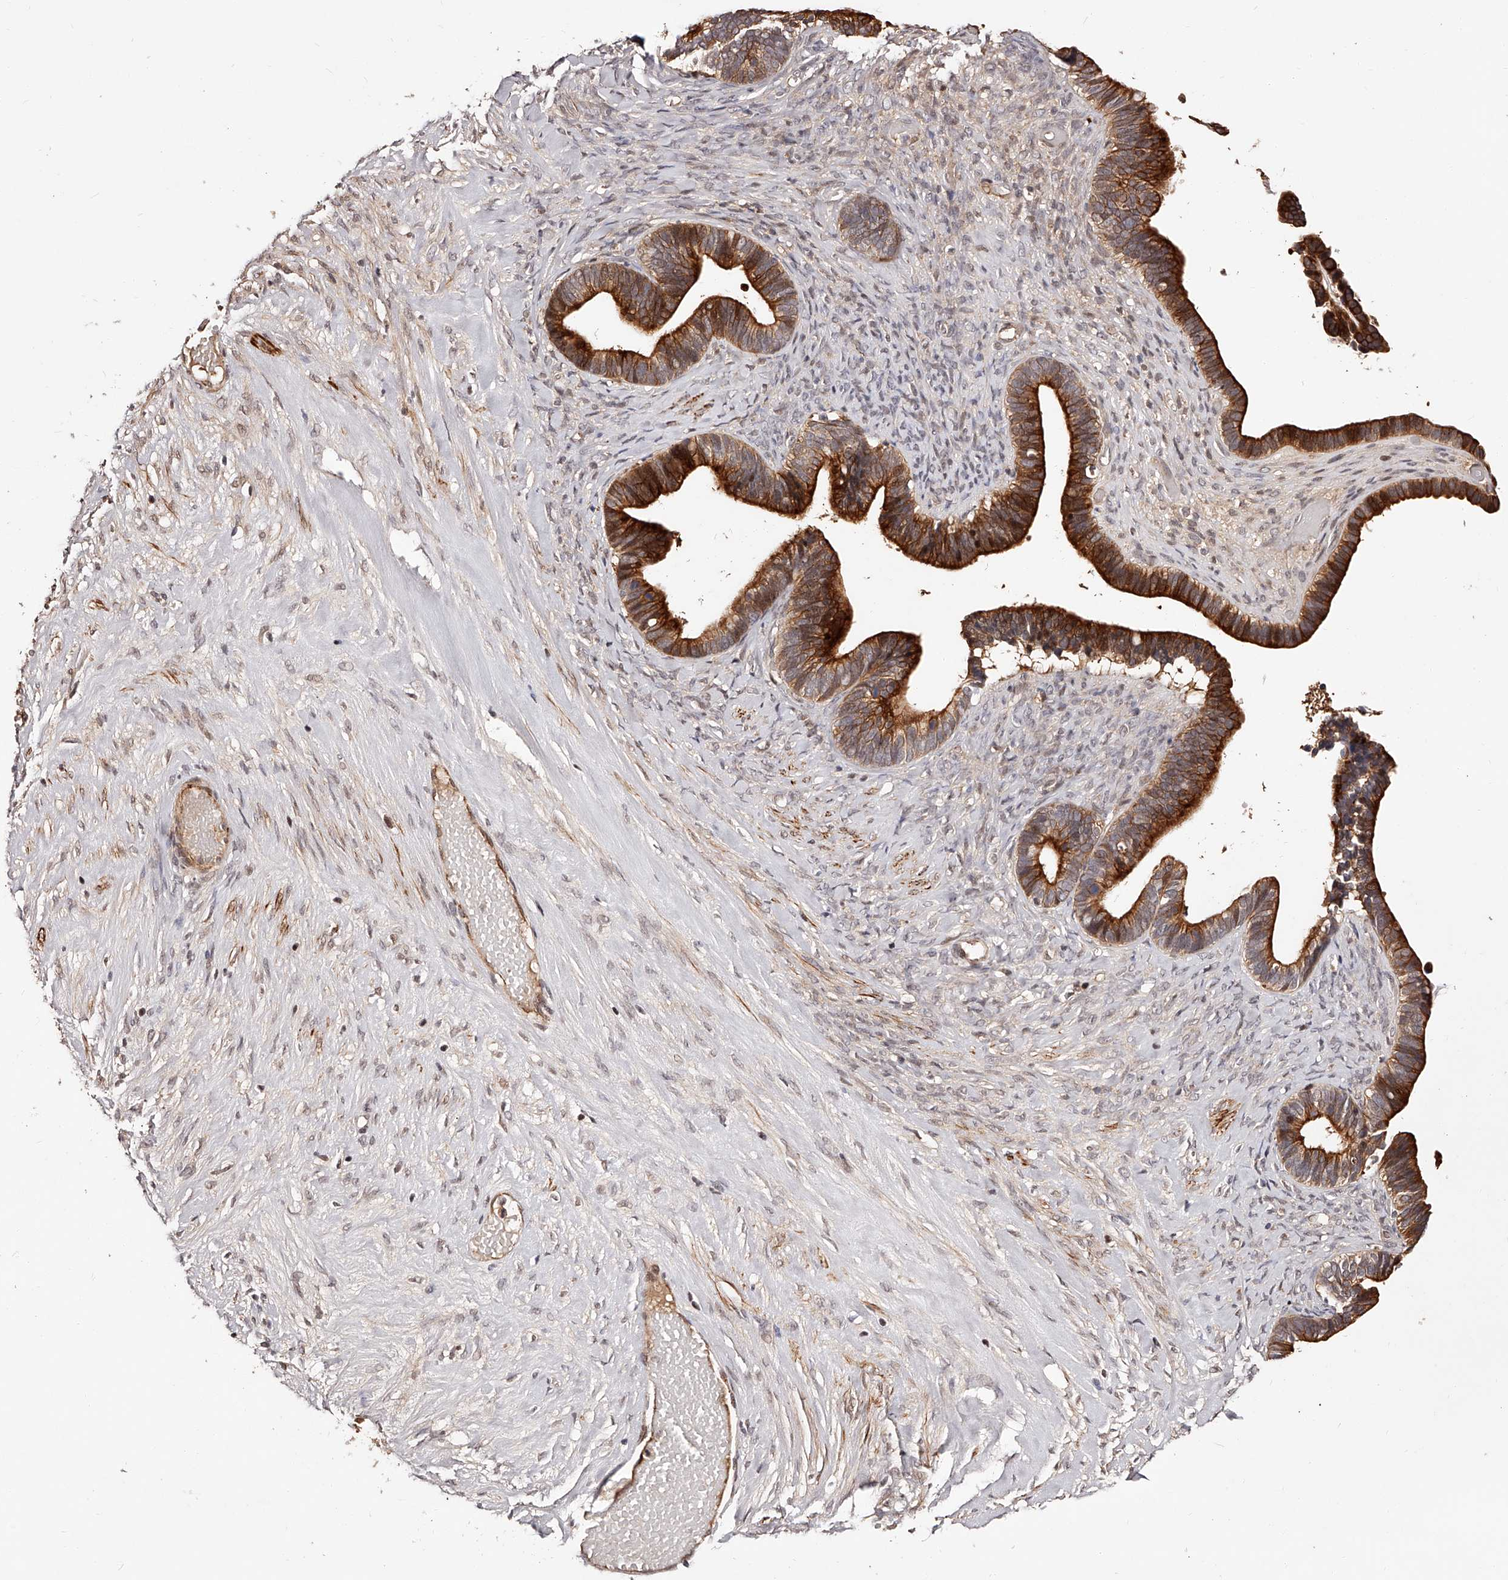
{"staining": {"intensity": "strong", "quantity": ">75%", "location": "cytoplasmic/membranous"}, "tissue": "ovarian cancer", "cell_type": "Tumor cells", "image_type": "cancer", "snomed": [{"axis": "morphology", "description": "Cystadenocarcinoma, serous, NOS"}, {"axis": "topography", "description": "Ovary"}], "caption": "Serous cystadenocarcinoma (ovarian) tissue reveals strong cytoplasmic/membranous expression in about >75% of tumor cells Using DAB (brown) and hematoxylin (blue) stains, captured at high magnification using brightfield microscopy.", "gene": "CUL7", "patient": {"sex": "female", "age": 56}}